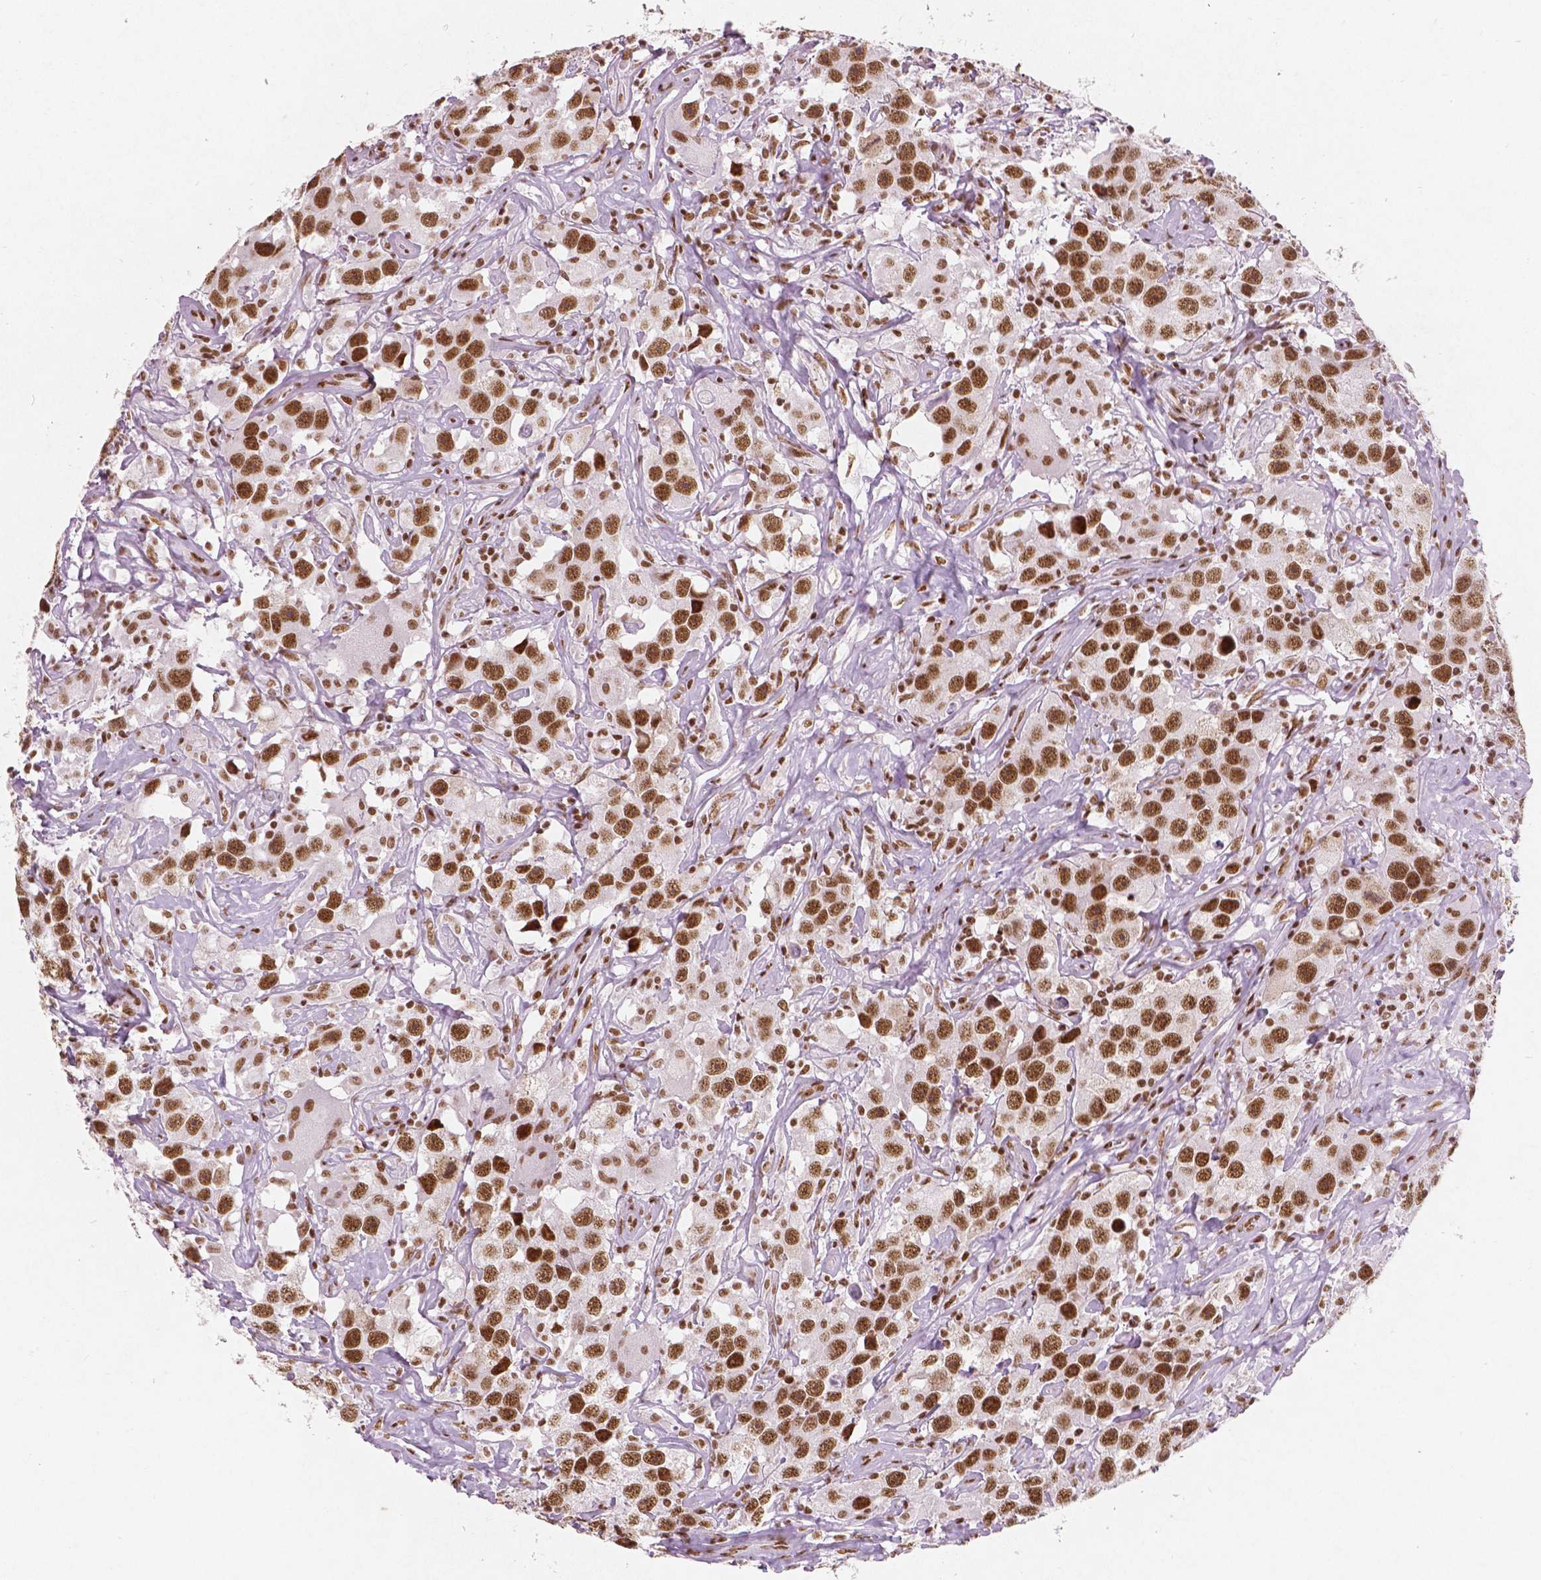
{"staining": {"intensity": "moderate", "quantity": ">75%", "location": "nuclear"}, "tissue": "testis cancer", "cell_type": "Tumor cells", "image_type": "cancer", "snomed": [{"axis": "morphology", "description": "Seminoma, NOS"}, {"axis": "topography", "description": "Testis"}], "caption": "Human testis cancer stained for a protein (brown) shows moderate nuclear positive expression in about >75% of tumor cells.", "gene": "BRD4", "patient": {"sex": "male", "age": 49}}